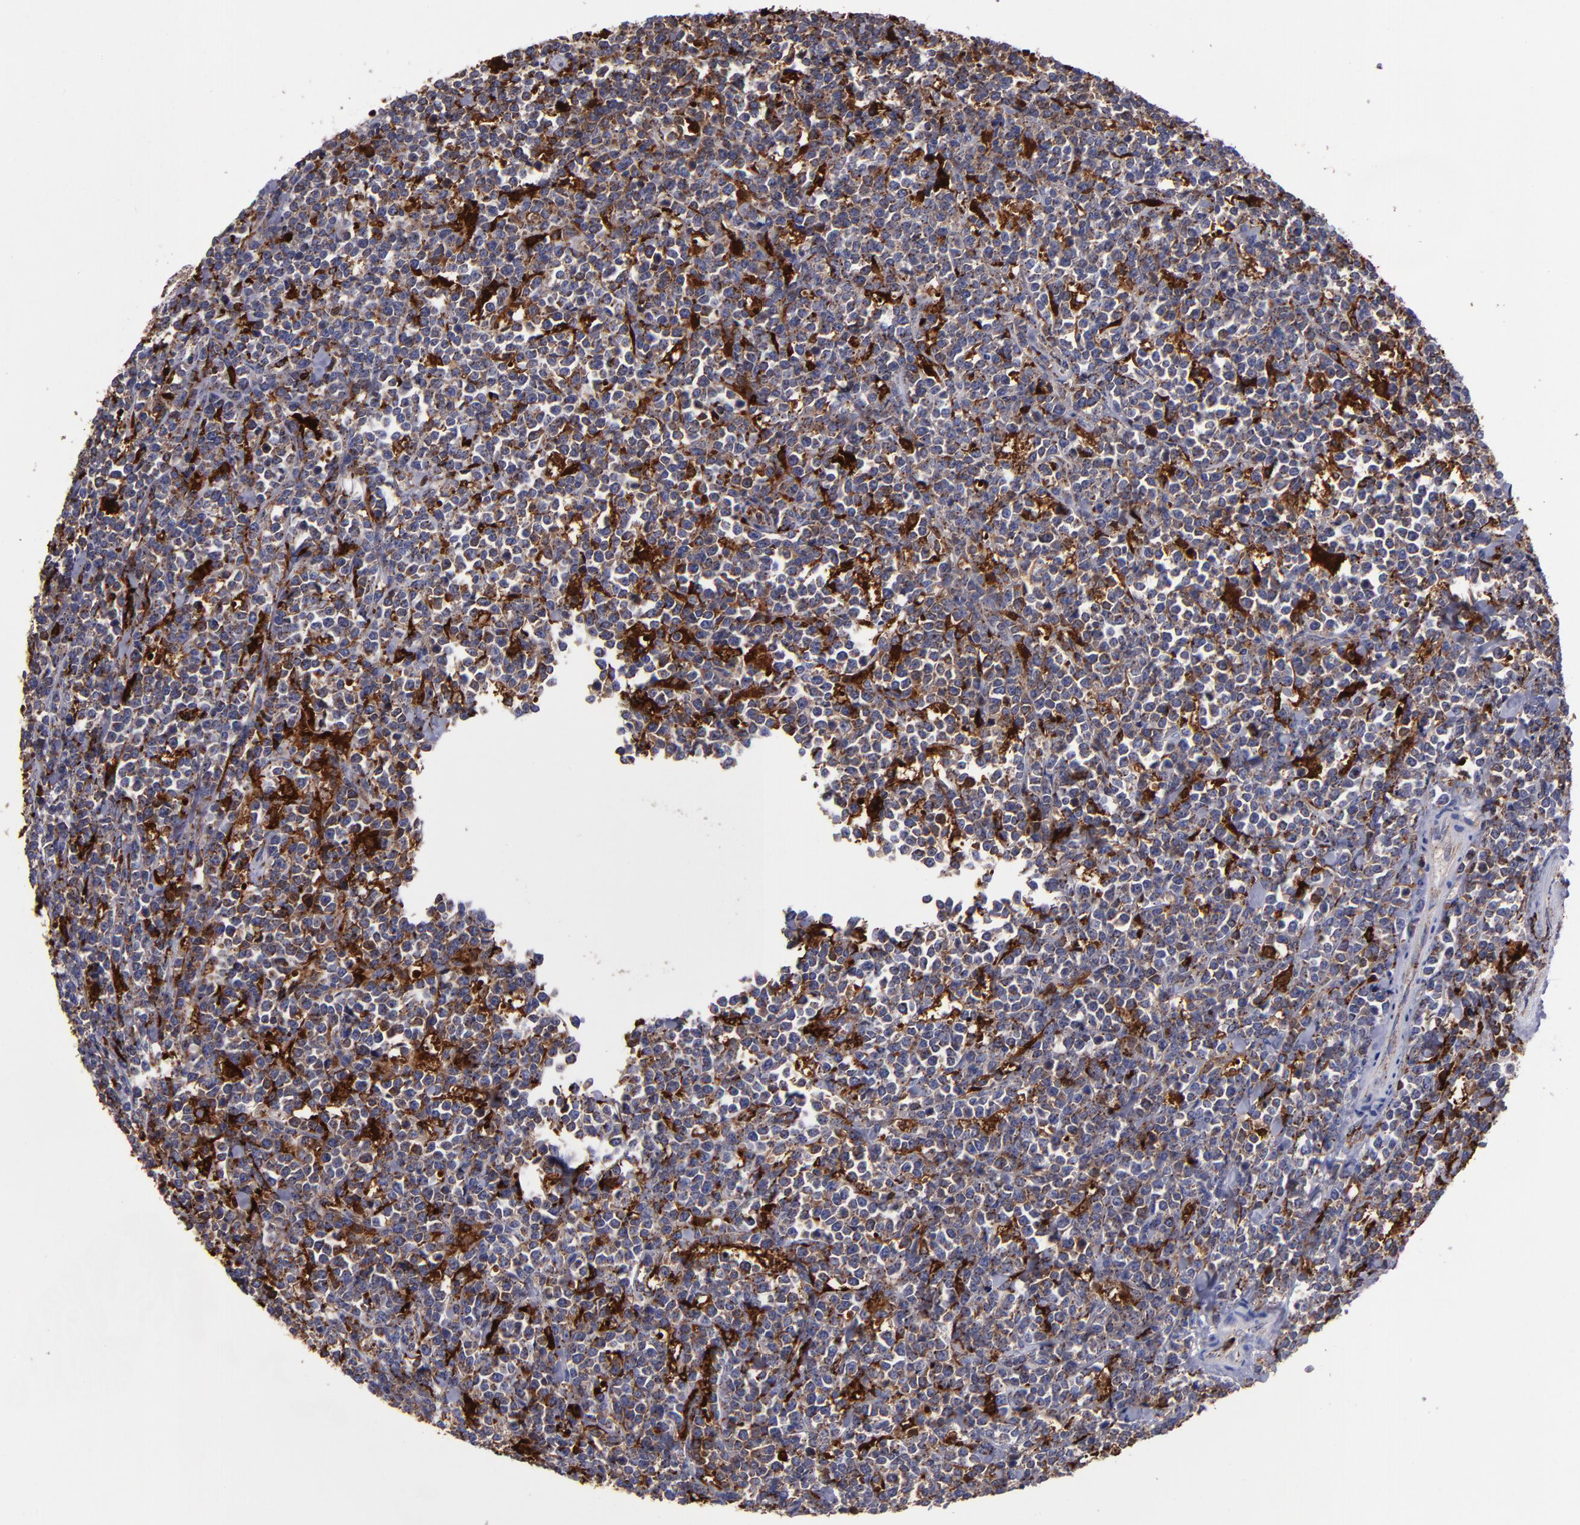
{"staining": {"intensity": "moderate", "quantity": ">75%", "location": "cytoplasmic/membranous"}, "tissue": "lymphoma", "cell_type": "Tumor cells", "image_type": "cancer", "snomed": [{"axis": "morphology", "description": "Malignant lymphoma, non-Hodgkin's type, High grade"}, {"axis": "topography", "description": "Small intestine"}, {"axis": "topography", "description": "Colon"}], "caption": "Immunohistochemical staining of human high-grade malignant lymphoma, non-Hodgkin's type reveals moderate cytoplasmic/membranous protein positivity in about >75% of tumor cells.", "gene": "CTSS", "patient": {"sex": "male", "age": 8}}